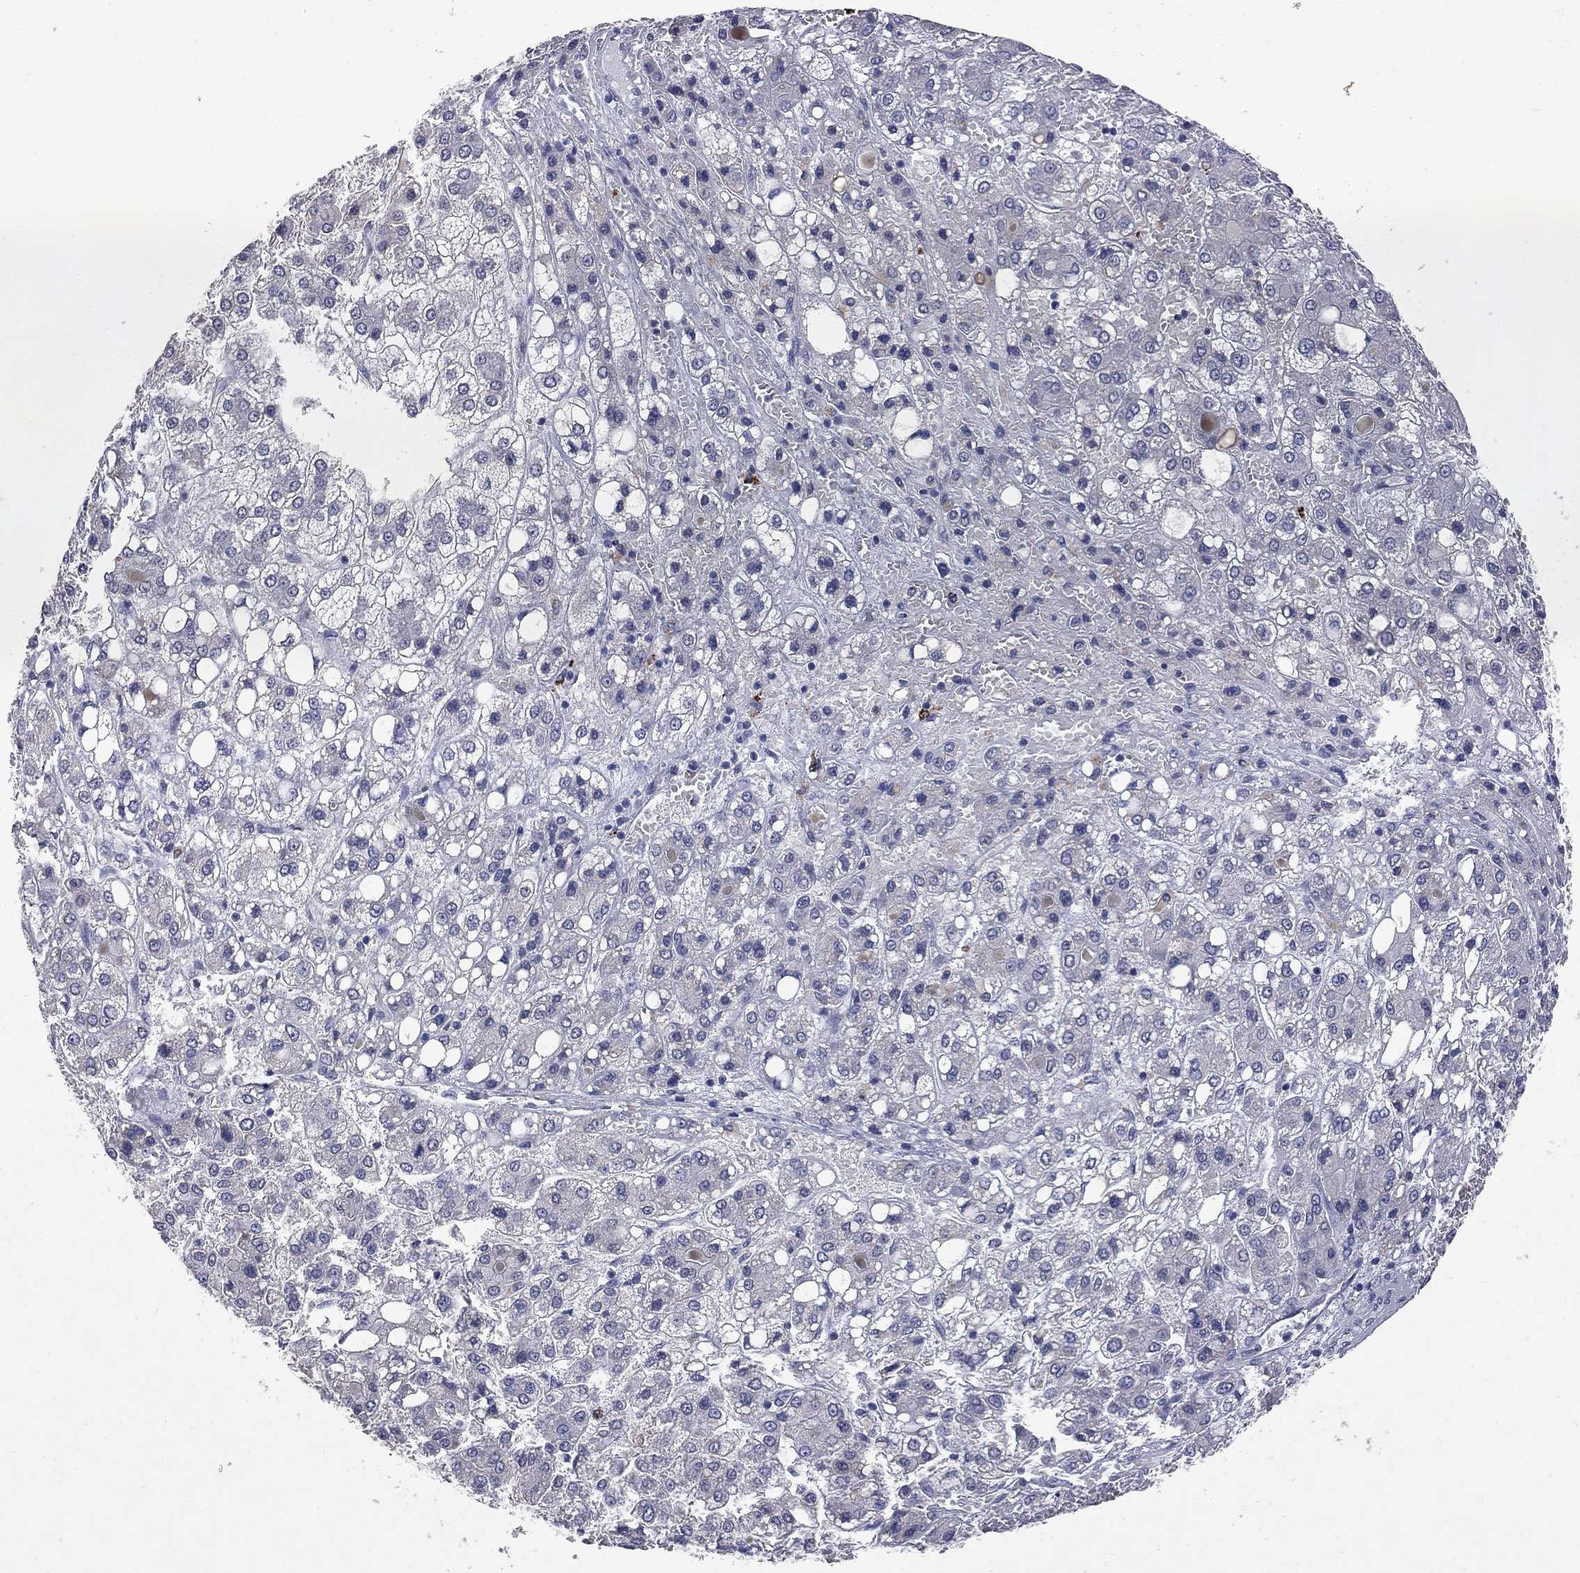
{"staining": {"intensity": "negative", "quantity": "none", "location": "none"}, "tissue": "liver cancer", "cell_type": "Tumor cells", "image_type": "cancer", "snomed": [{"axis": "morphology", "description": "Carcinoma, Hepatocellular, NOS"}, {"axis": "topography", "description": "Liver"}], "caption": "Immunohistochemistry of human liver cancer demonstrates no positivity in tumor cells. (DAB (3,3'-diaminobenzidine) immunohistochemistry visualized using brightfield microscopy, high magnification).", "gene": "NOS2", "patient": {"sex": "male", "age": 73}}